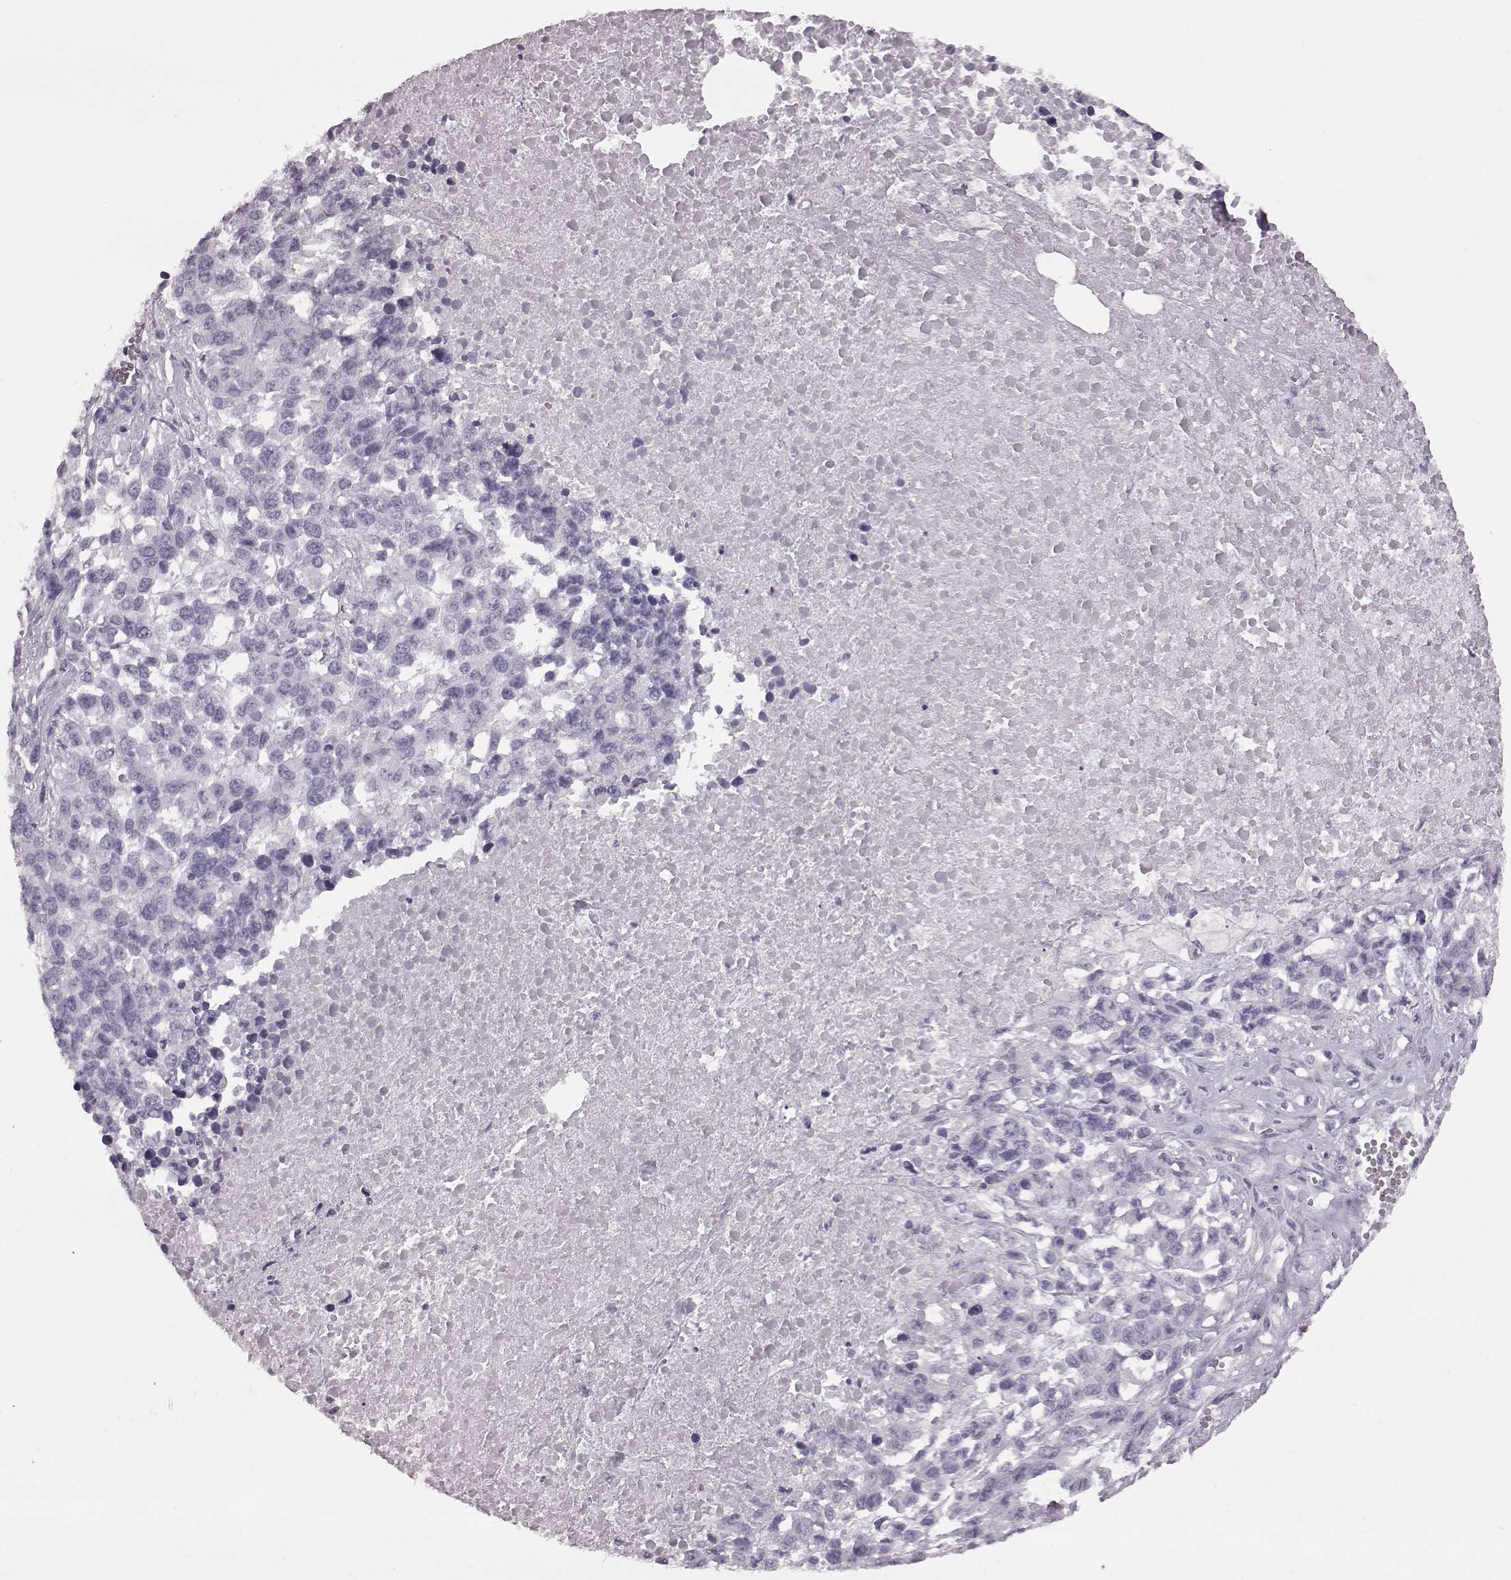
{"staining": {"intensity": "negative", "quantity": "none", "location": "none"}, "tissue": "melanoma", "cell_type": "Tumor cells", "image_type": "cancer", "snomed": [{"axis": "morphology", "description": "Malignant melanoma, Metastatic site"}, {"axis": "topography", "description": "Skin"}], "caption": "IHC of human malignant melanoma (metastatic site) shows no expression in tumor cells.", "gene": "CRYBA2", "patient": {"sex": "male", "age": 84}}